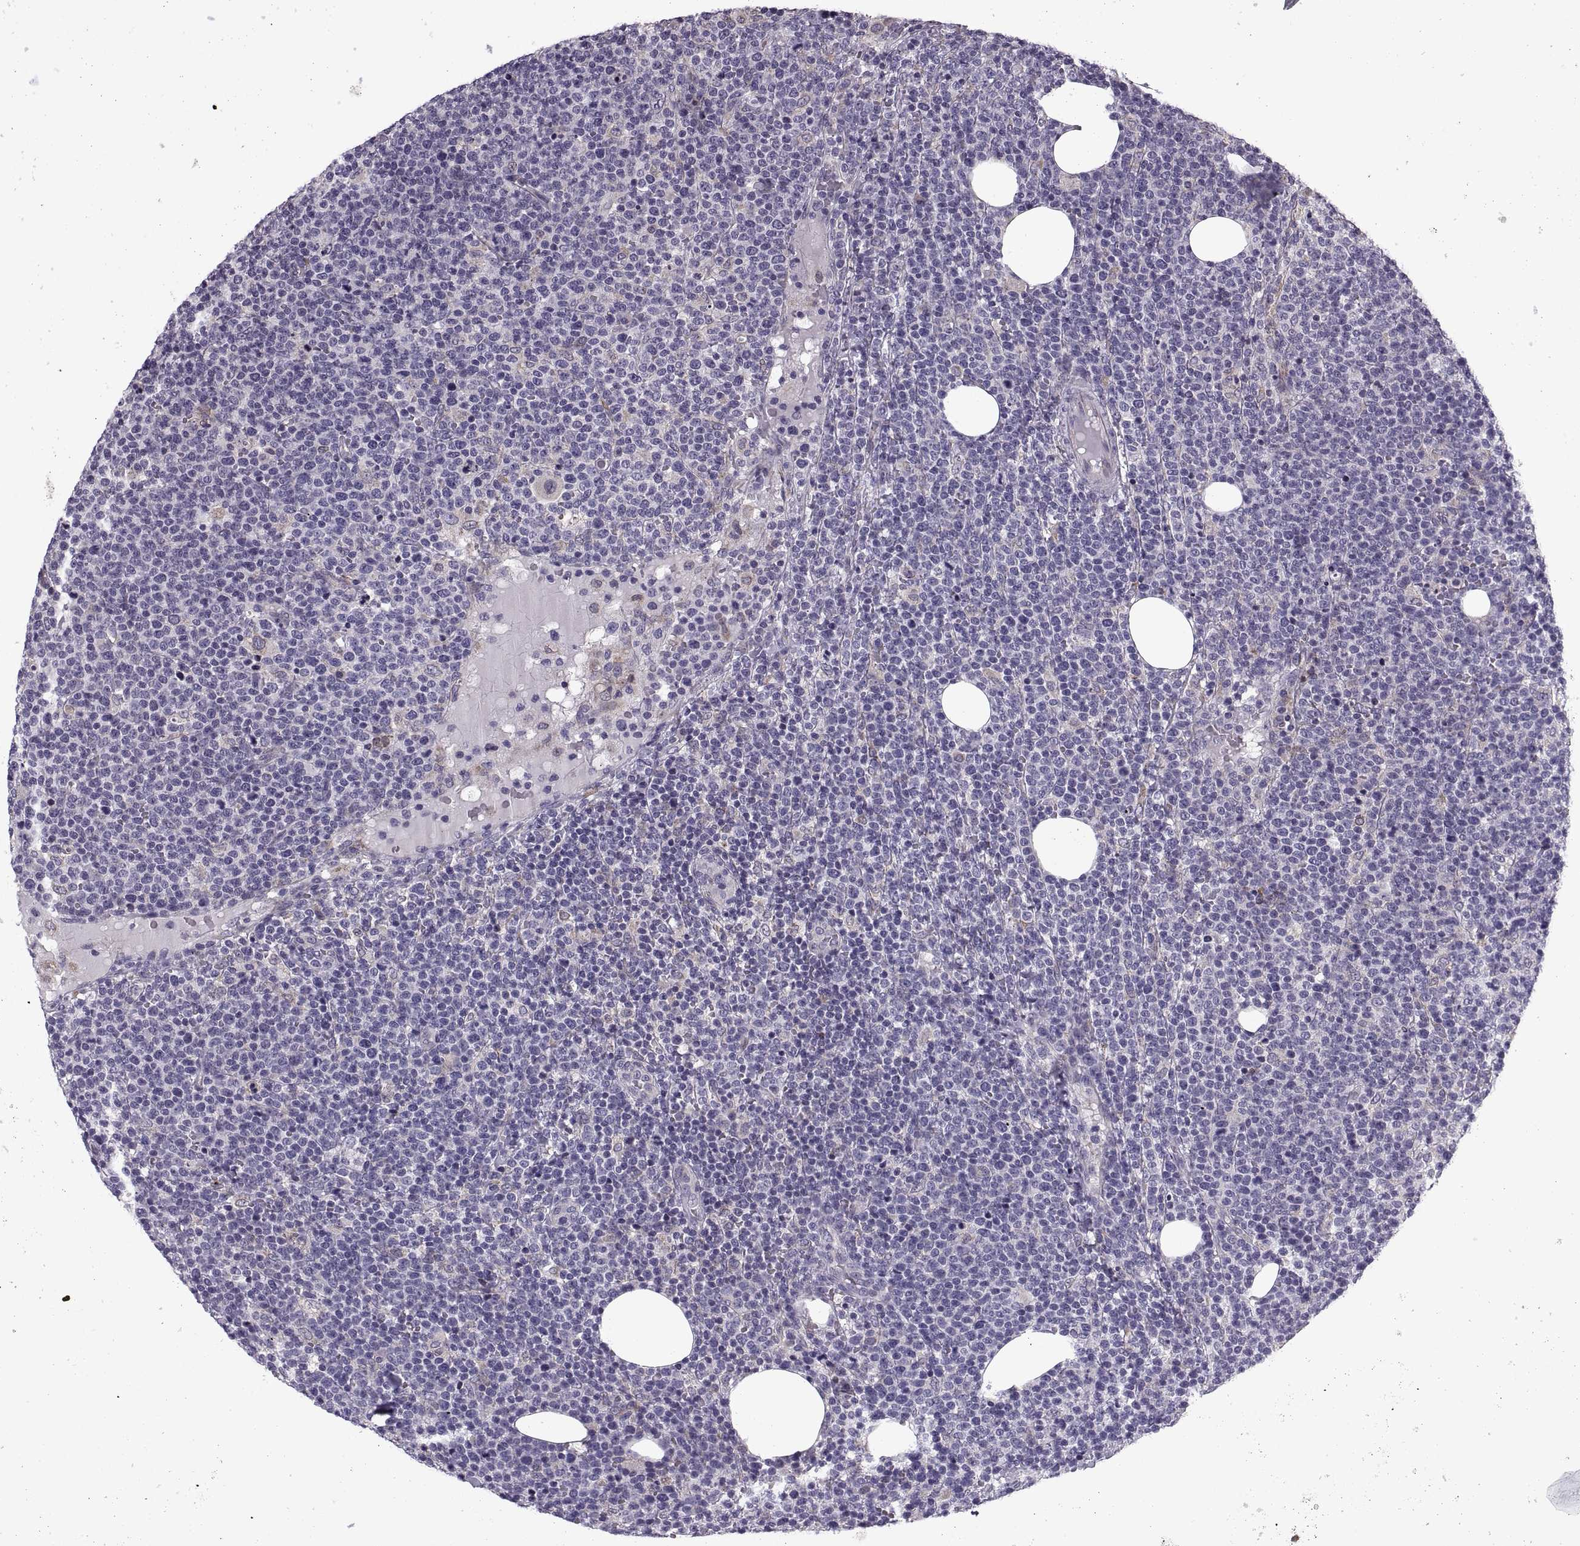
{"staining": {"intensity": "negative", "quantity": "none", "location": "none"}, "tissue": "lymphoma", "cell_type": "Tumor cells", "image_type": "cancer", "snomed": [{"axis": "morphology", "description": "Malignant lymphoma, non-Hodgkin's type, High grade"}, {"axis": "topography", "description": "Lymph node"}], "caption": "High power microscopy histopathology image of an immunohistochemistry (IHC) image of lymphoma, revealing no significant positivity in tumor cells.", "gene": "LETM2", "patient": {"sex": "male", "age": 61}}